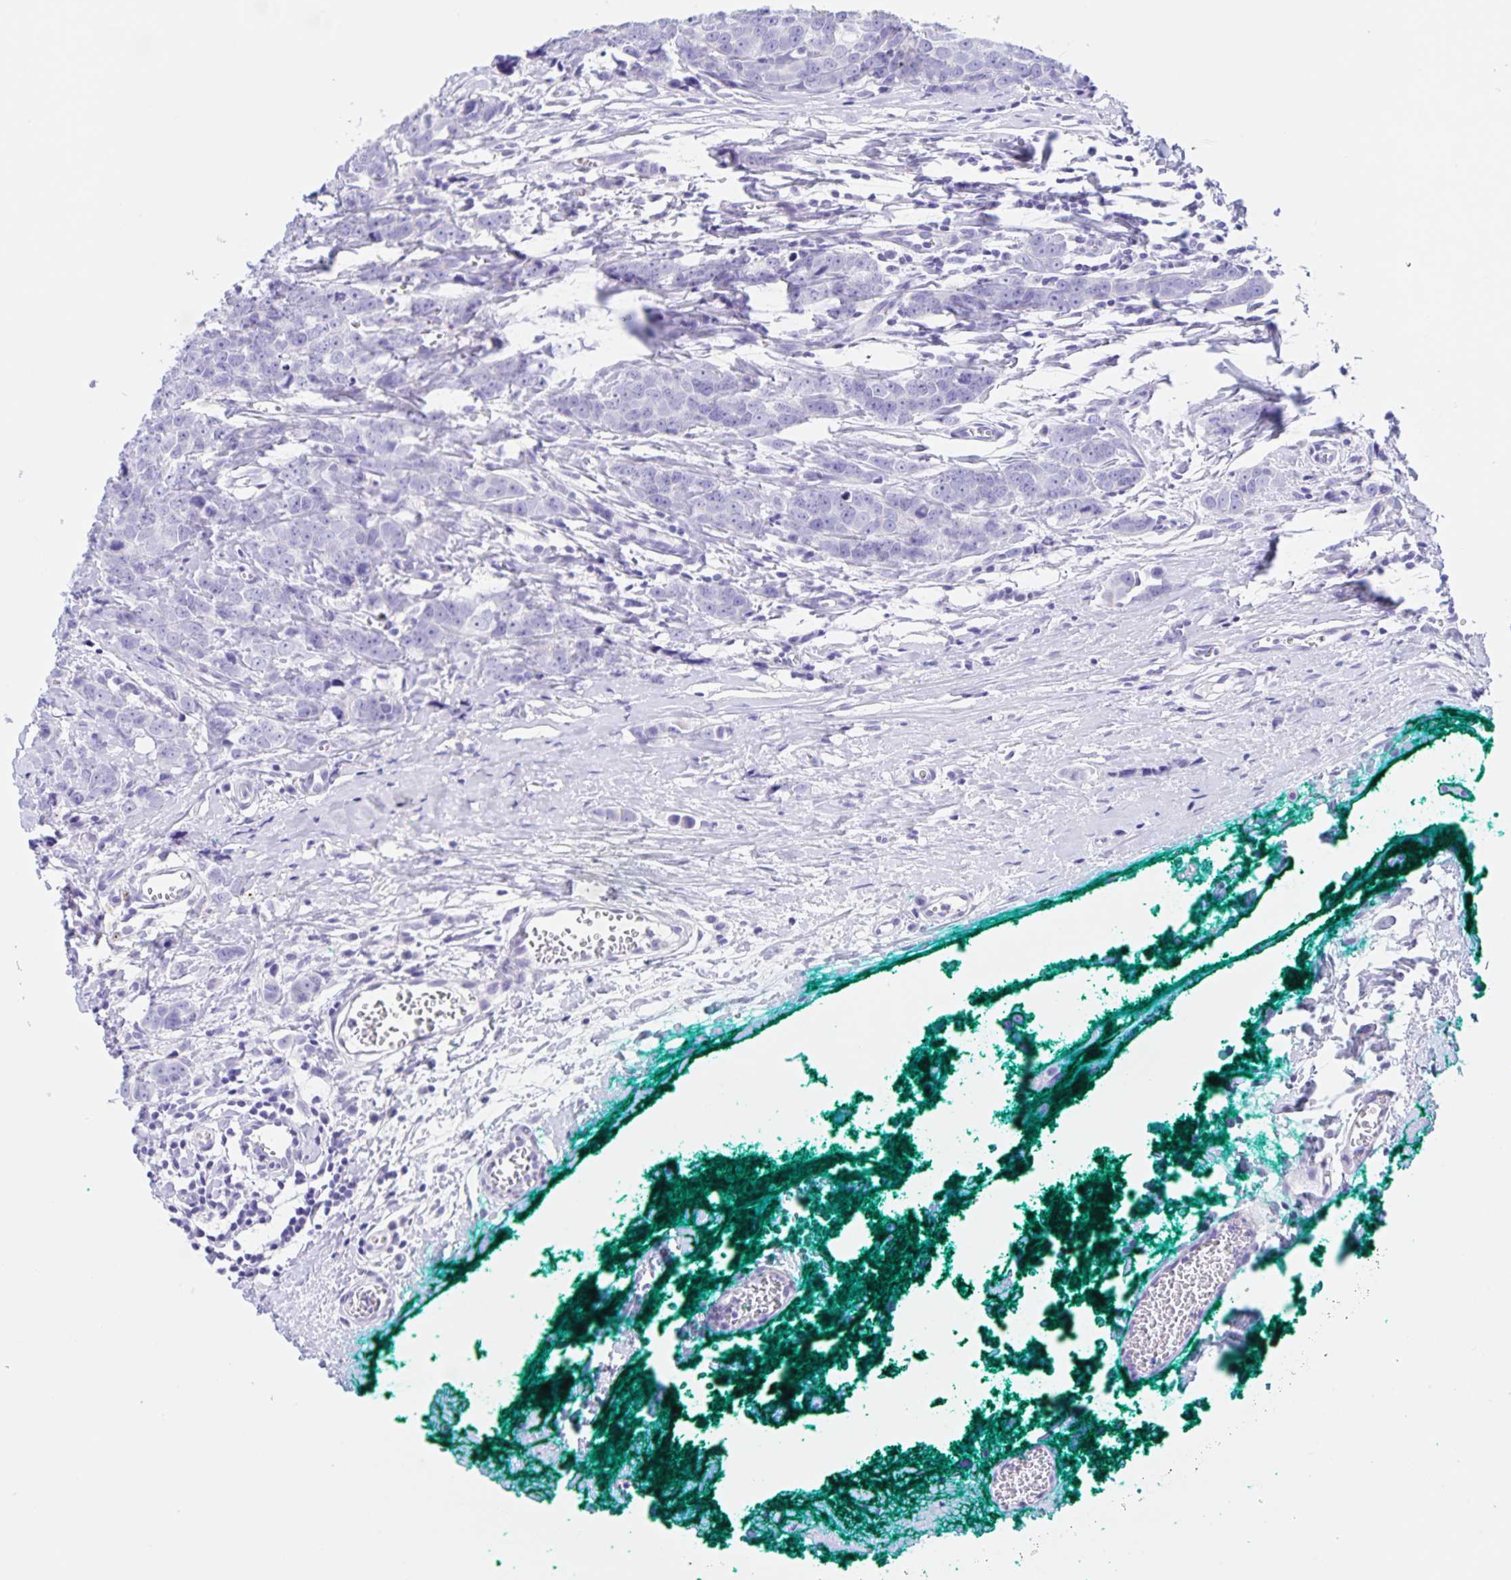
{"staining": {"intensity": "negative", "quantity": "none", "location": "none"}, "tissue": "breast cancer", "cell_type": "Tumor cells", "image_type": "cancer", "snomed": [{"axis": "morphology", "description": "Duct carcinoma"}, {"axis": "topography", "description": "Breast"}], "caption": "This is an immunohistochemistry (IHC) histopathology image of human breast cancer (invasive ductal carcinoma). There is no positivity in tumor cells.", "gene": "TGIF2LX", "patient": {"sex": "female", "age": 80}}